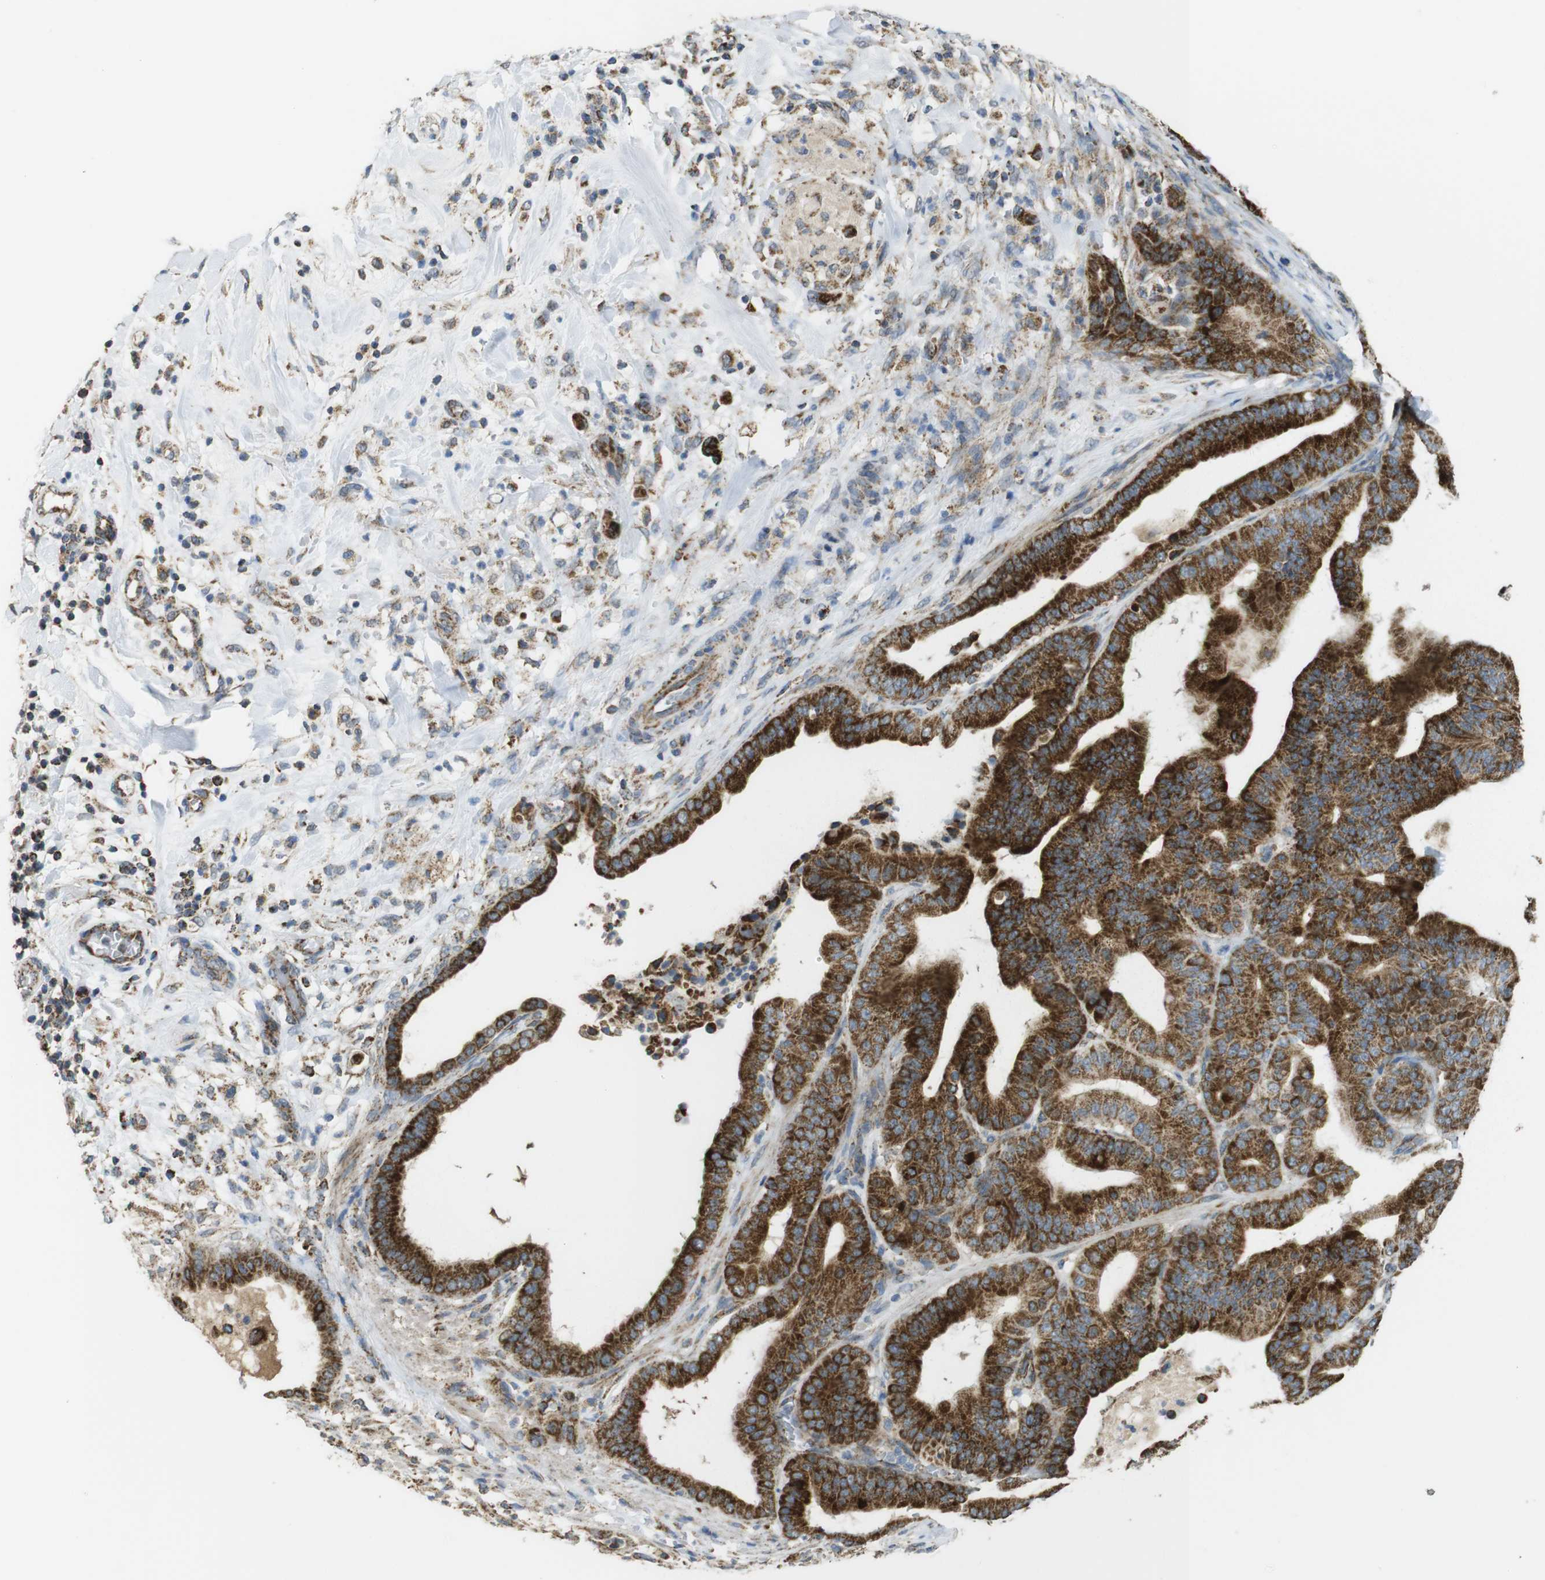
{"staining": {"intensity": "strong", "quantity": ">75%", "location": "cytoplasmic/membranous"}, "tissue": "pancreatic cancer", "cell_type": "Tumor cells", "image_type": "cancer", "snomed": [{"axis": "morphology", "description": "Adenocarcinoma, NOS"}, {"axis": "topography", "description": "Pancreas"}], "caption": "Tumor cells exhibit high levels of strong cytoplasmic/membranous expression in approximately >75% of cells in human pancreatic cancer (adenocarcinoma).", "gene": "CALHM2", "patient": {"sex": "male", "age": 63}}